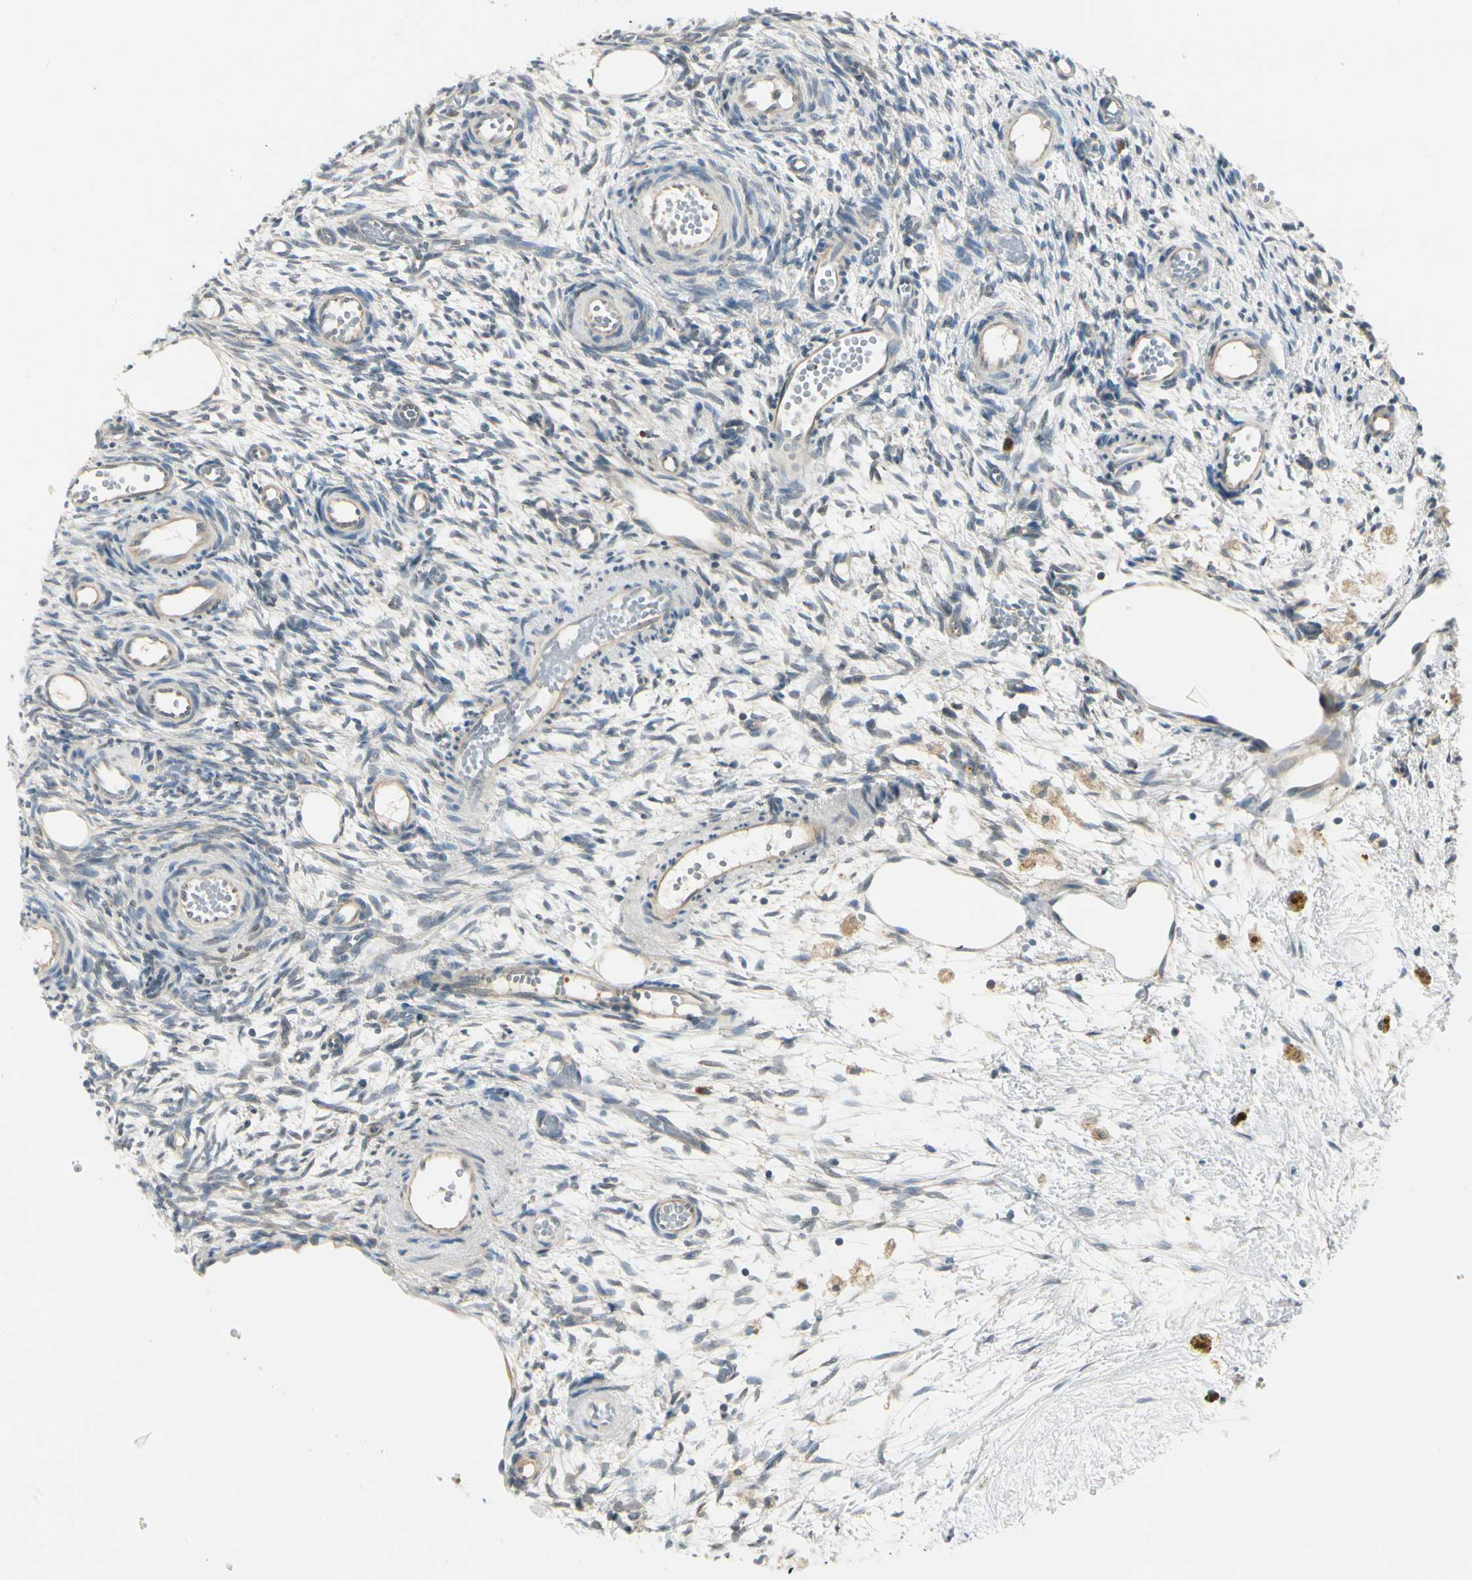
{"staining": {"intensity": "negative", "quantity": "none", "location": "none"}, "tissue": "ovary", "cell_type": "Ovarian stroma cells", "image_type": "normal", "snomed": [{"axis": "morphology", "description": "Normal tissue, NOS"}, {"axis": "topography", "description": "Ovary"}], "caption": "Immunohistochemistry (IHC) photomicrograph of benign ovary: ovary stained with DAB (3,3'-diaminobenzidine) shows no significant protein positivity in ovarian stroma cells.", "gene": "BNIP1", "patient": {"sex": "female", "age": 35}}